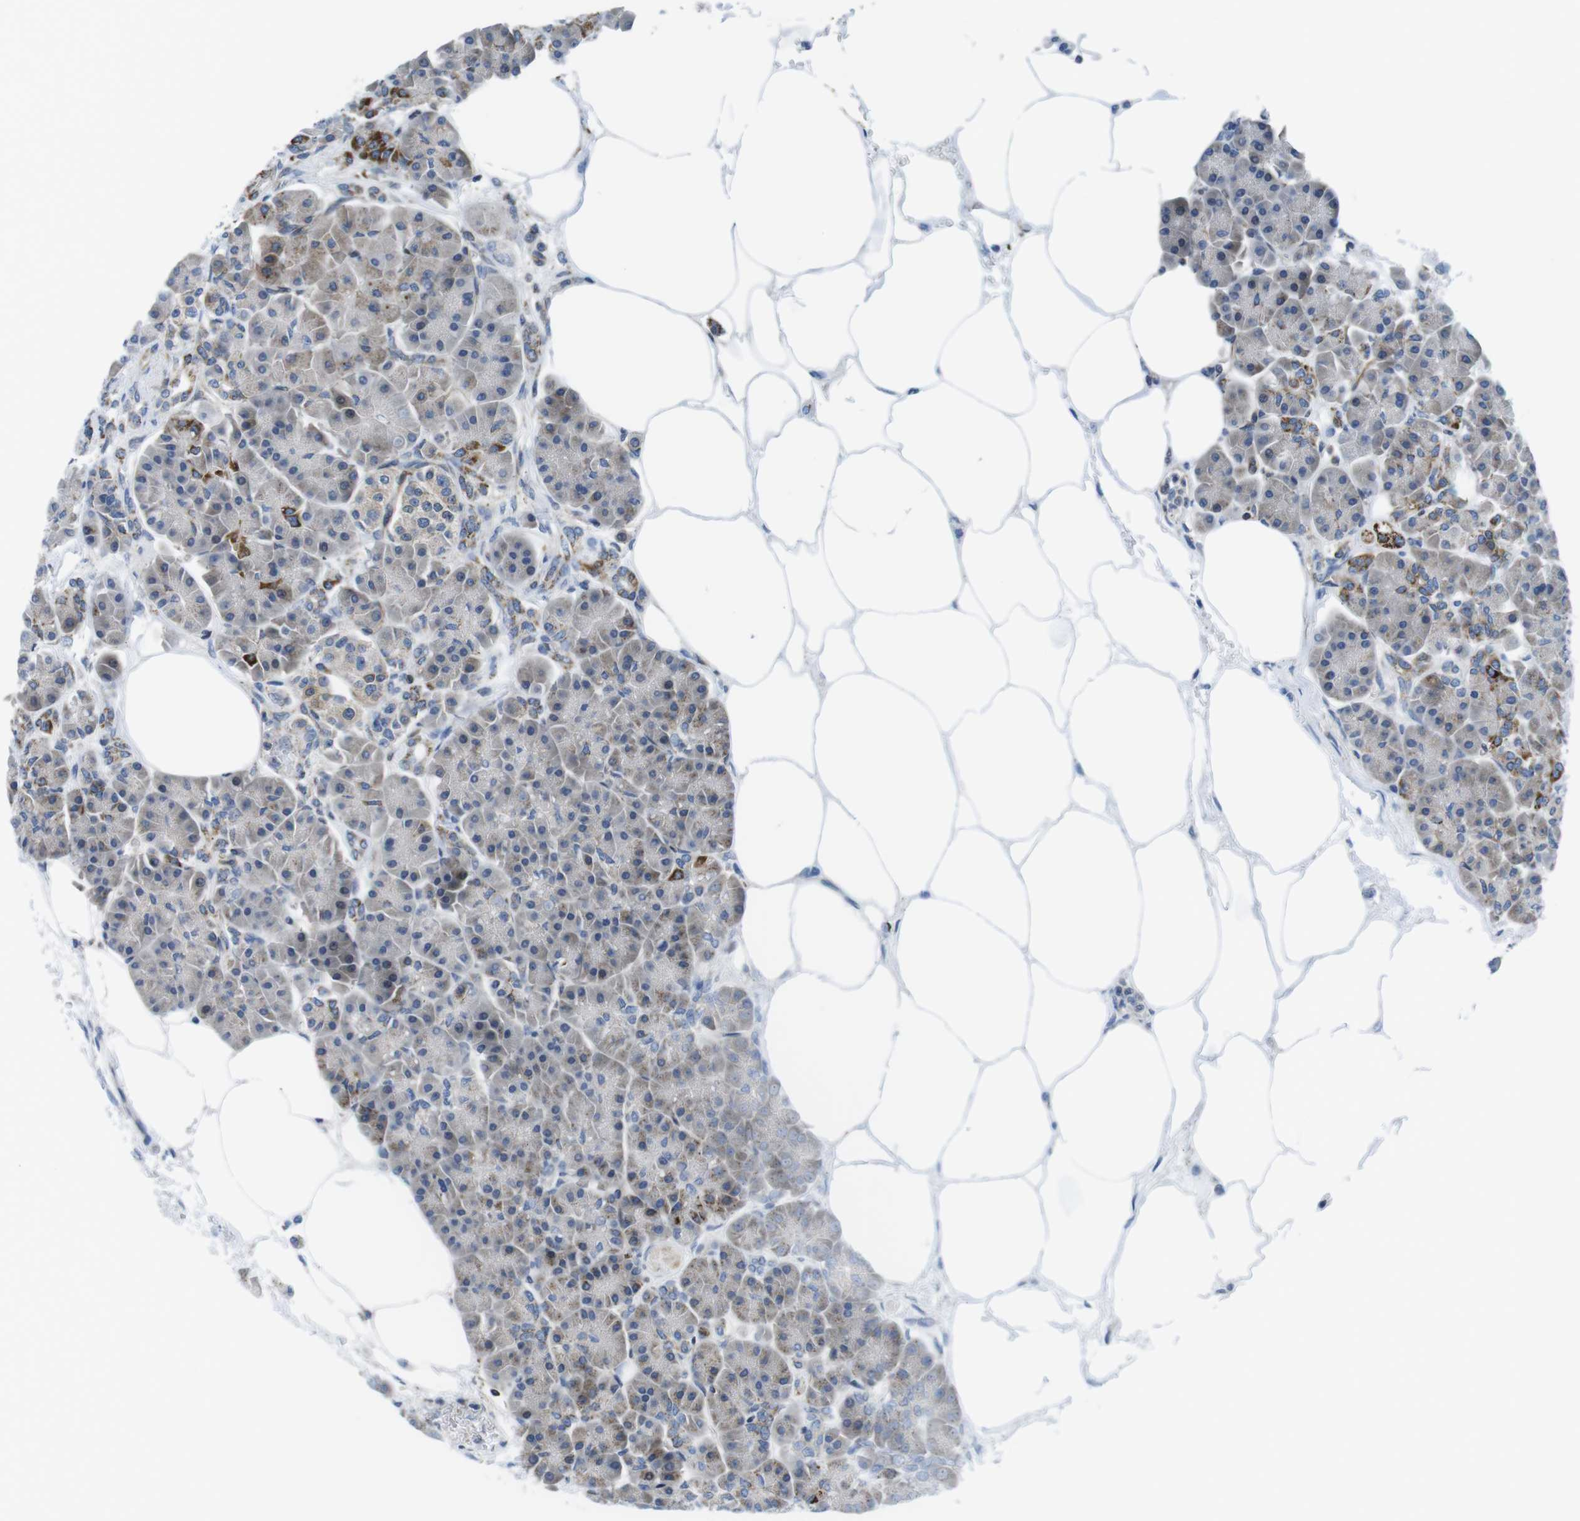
{"staining": {"intensity": "moderate", "quantity": "<25%", "location": "cytoplasmic/membranous"}, "tissue": "pancreas", "cell_type": "Exocrine glandular cells", "image_type": "normal", "snomed": [{"axis": "morphology", "description": "Normal tissue, NOS"}, {"axis": "topography", "description": "Pancreas"}], "caption": "High-magnification brightfield microscopy of unremarkable pancreas stained with DAB (3,3'-diaminobenzidine) (brown) and counterstained with hematoxylin (blue). exocrine glandular cells exhibit moderate cytoplasmic/membranous staining is seen in about<25% of cells.", "gene": "KCNE3", "patient": {"sex": "female", "age": 70}}